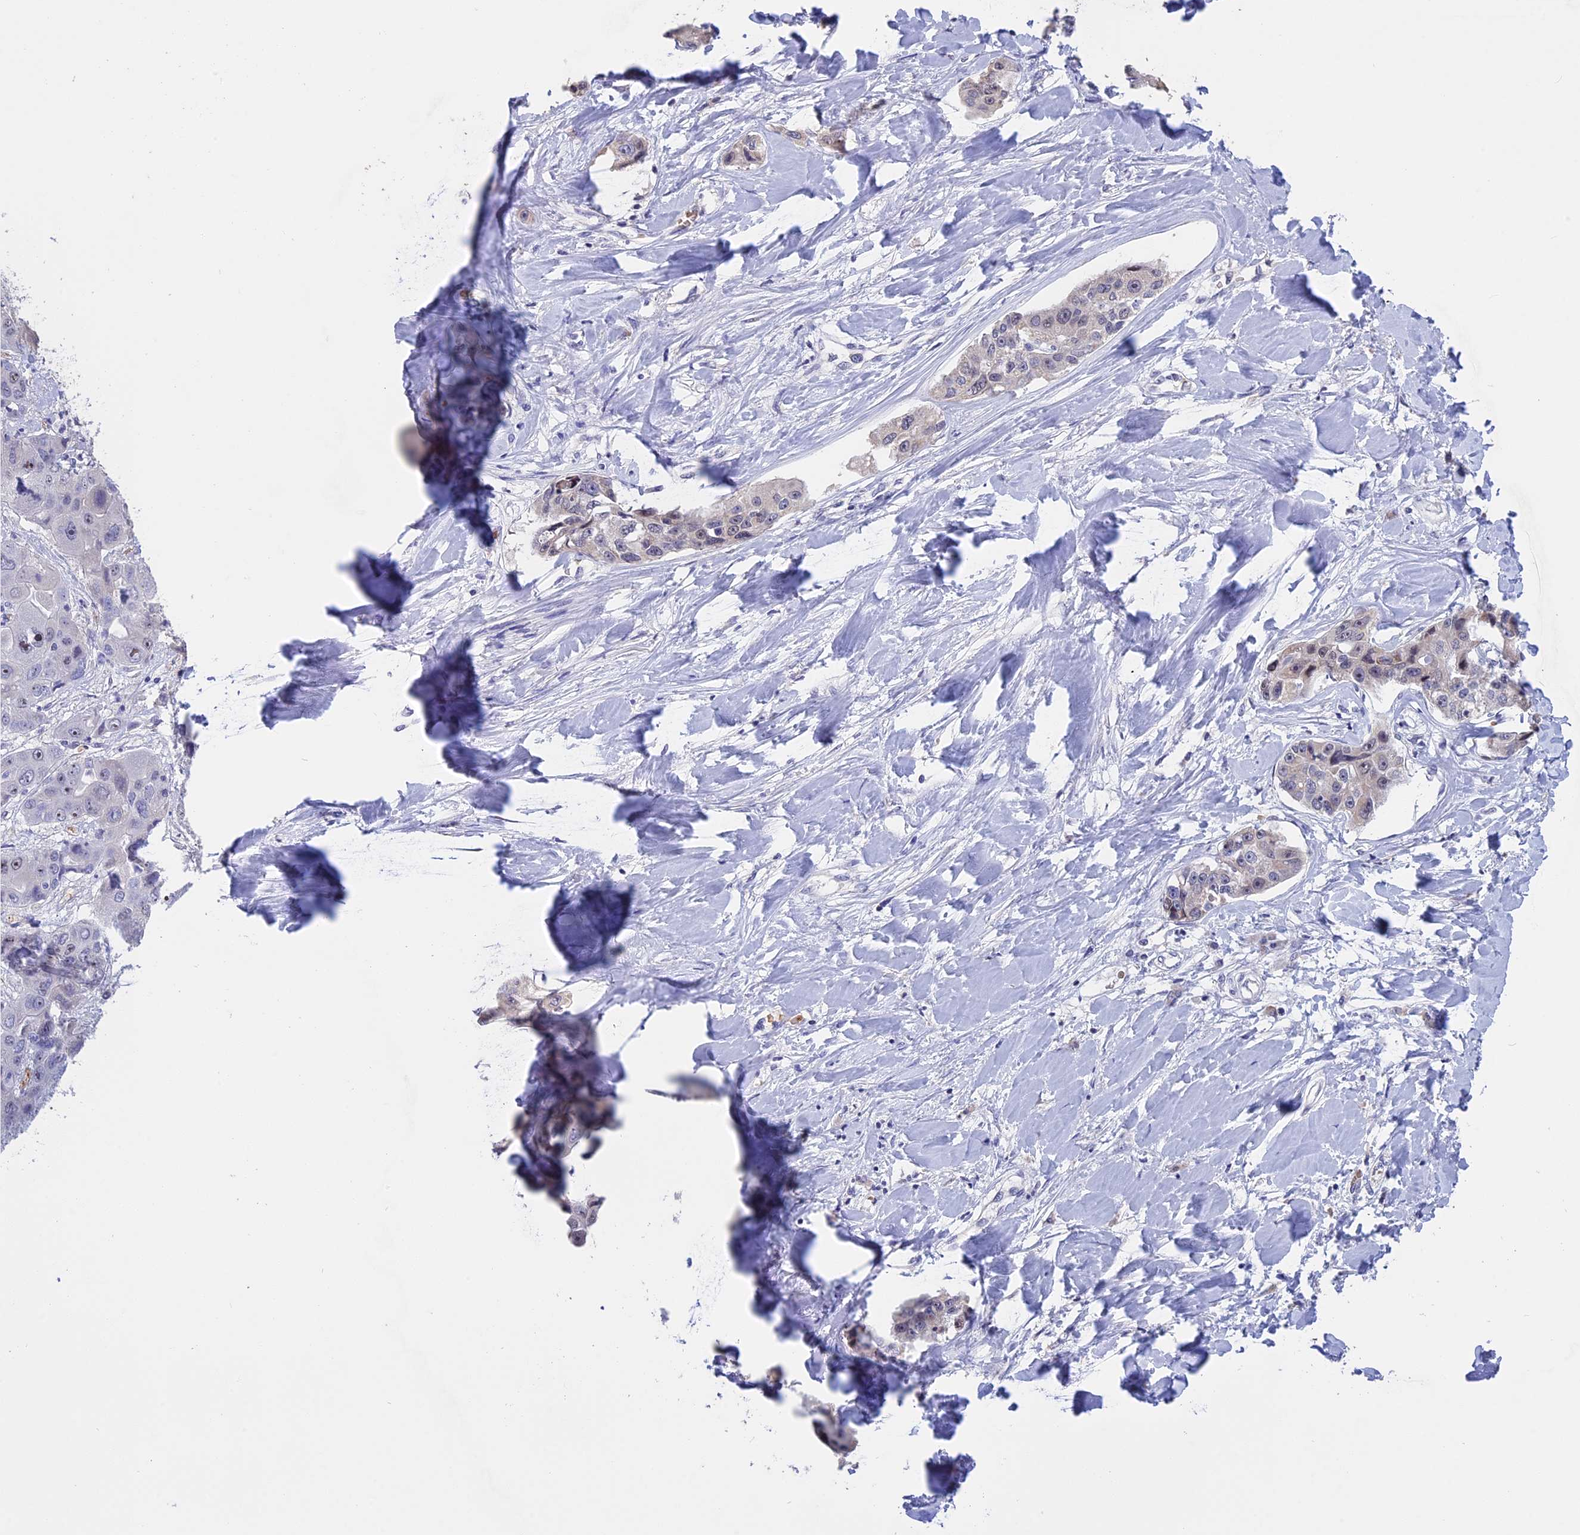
{"staining": {"intensity": "negative", "quantity": "none", "location": "none"}, "tissue": "liver cancer", "cell_type": "Tumor cells", "image_type": "cancer", "snomed": [{"axis": "morphology", "description": "Cholangiocarcinoma"}, {"axis": "topography", "description": "Liver"}], "caption": "IHC image of cholangiocarcinoma (liver) stained for a protein (brown), which reveals no positivity in tumor cells. (Brightfield microscopy of DAB (3,3'-diaminobenzidine) IHC at high magnification).", "gene": "KNOP1", "patient": {"sex": "male", "age": 59}}